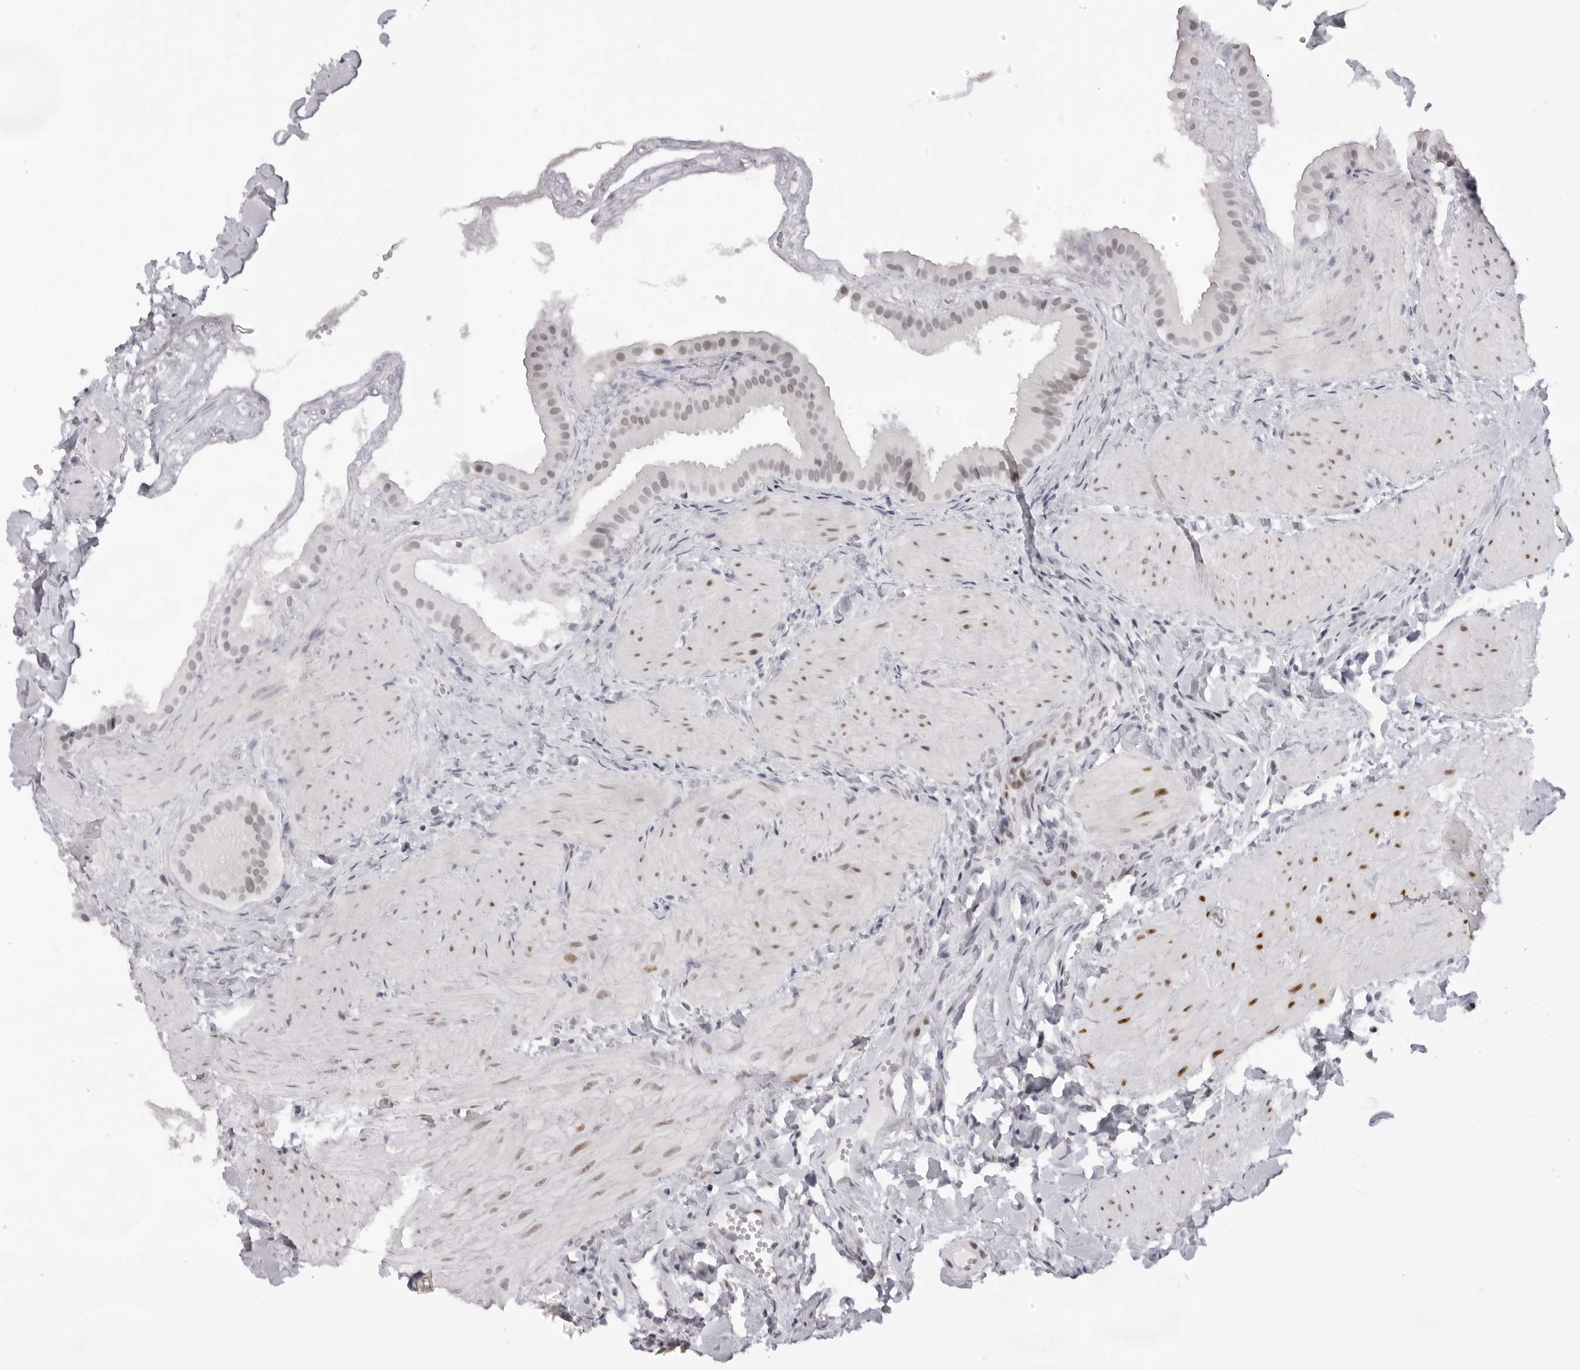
{"staining": {"intensity": "weak", "quantity": "25%-75%", "location": "nuclear"}, "tissue": "gallbladder", "cell_type": "Glandular cells", "image_type": "normal", "snomed": [{"axis": "morphology", "description": "Normal tissue, NOS"}, {"axis": "topography", "description": "Gallbladder"}], "caption": "Glandular cells show low levels of weak nuclear staining in approximately 25%-75% of cells in unremarkable human gallbladder. (Stains: DAB (3,3'-diaminobenzidine) in brown, nuclei in blue, Microscopy: brightfield microscopy at high magnification).", "gene": "MAFK", "patient": {"sex": "male", "age": 55}}